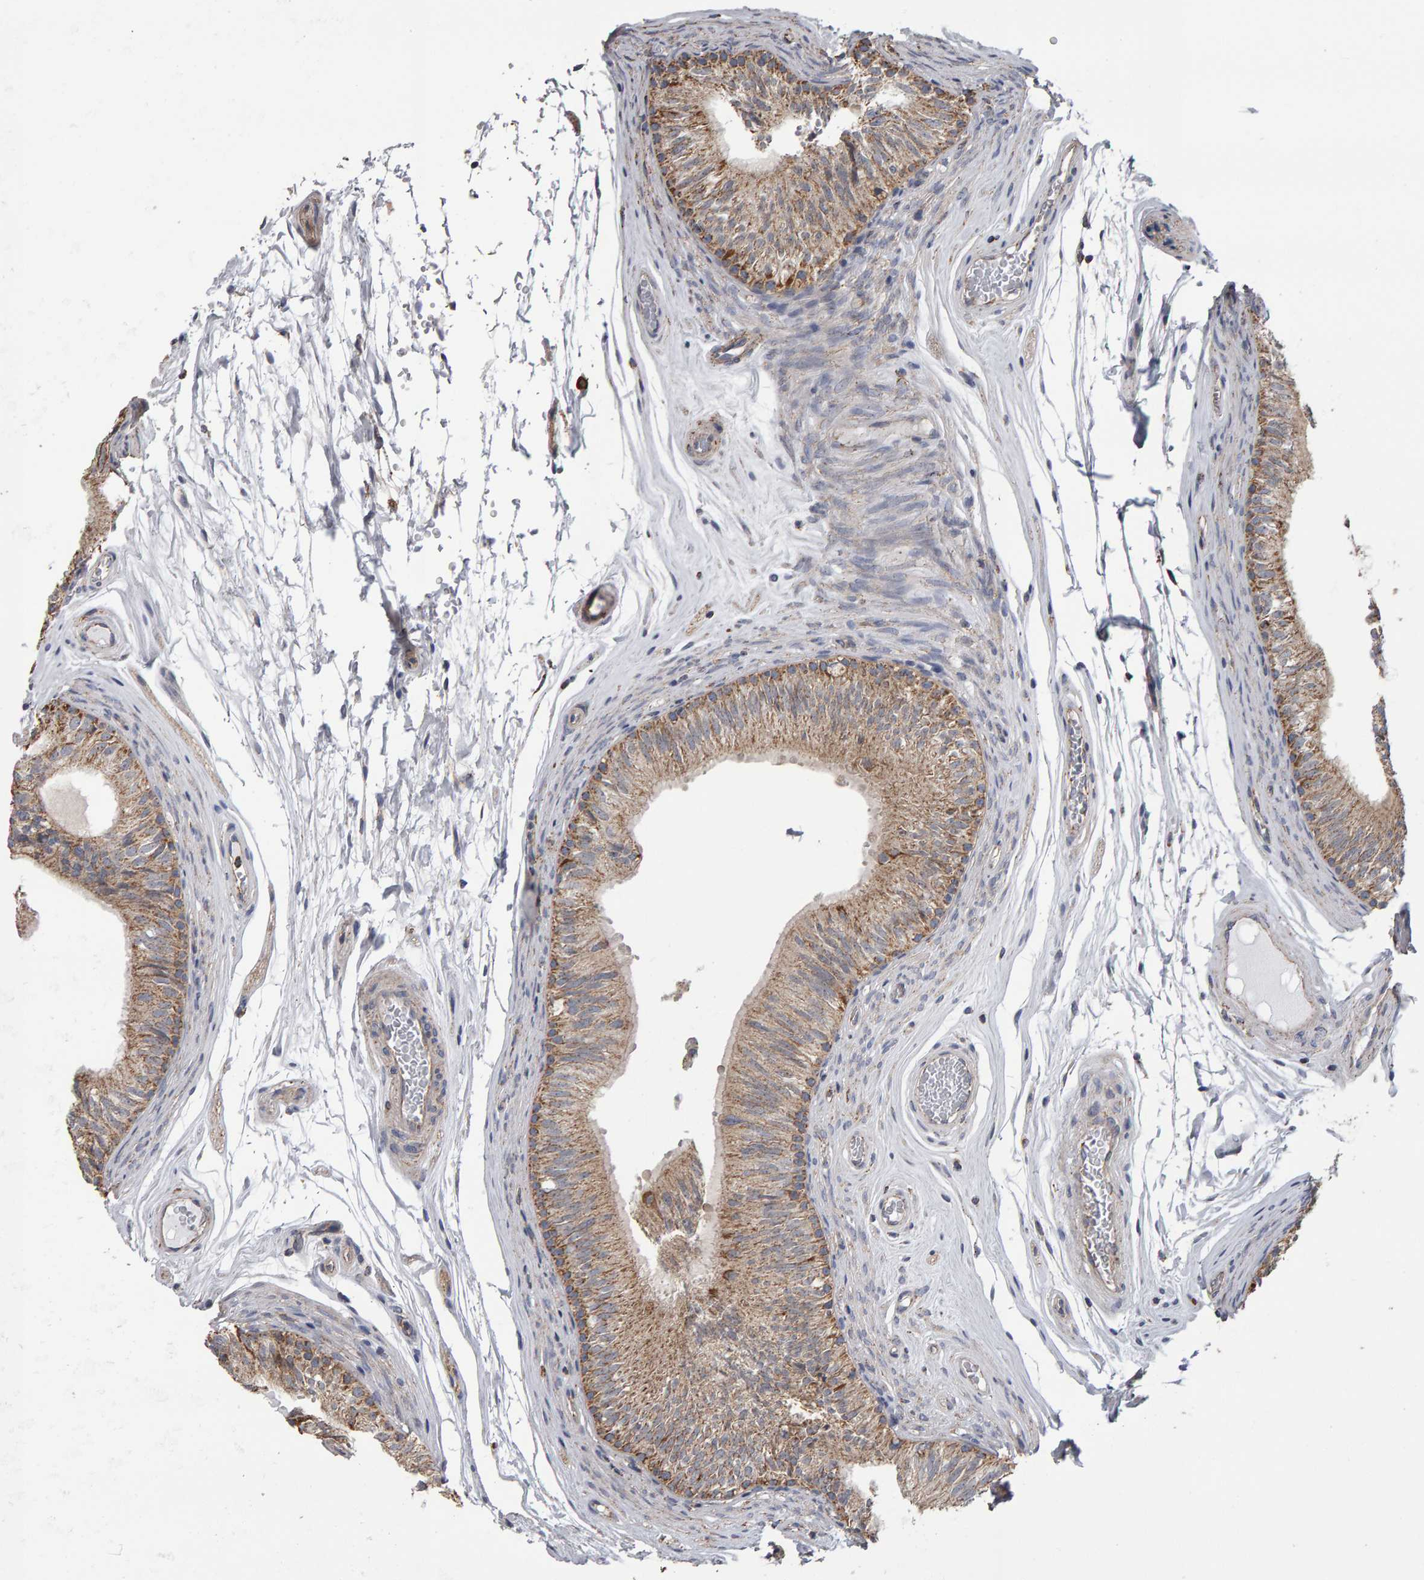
{"staining": {"intensity": "weak", "quantity": ">75%", "location": "cytoplasmic/membranous"}, "tissue": "epididymis", "cell_type": "Glandular cells", "image_type": "normal", "snomed": [{"axis": "morphology", "description": "Normal tissue, NOS"}, {"axis": "topography", "description": "Epididymis"}], "caption": "Protein staining of normal epididymis displays weak cytoplasmic/membranous positivity in about >75% of glandular cells.", "gene": "TOM1L1", "patient": {"sex": "male", "age": 36}}